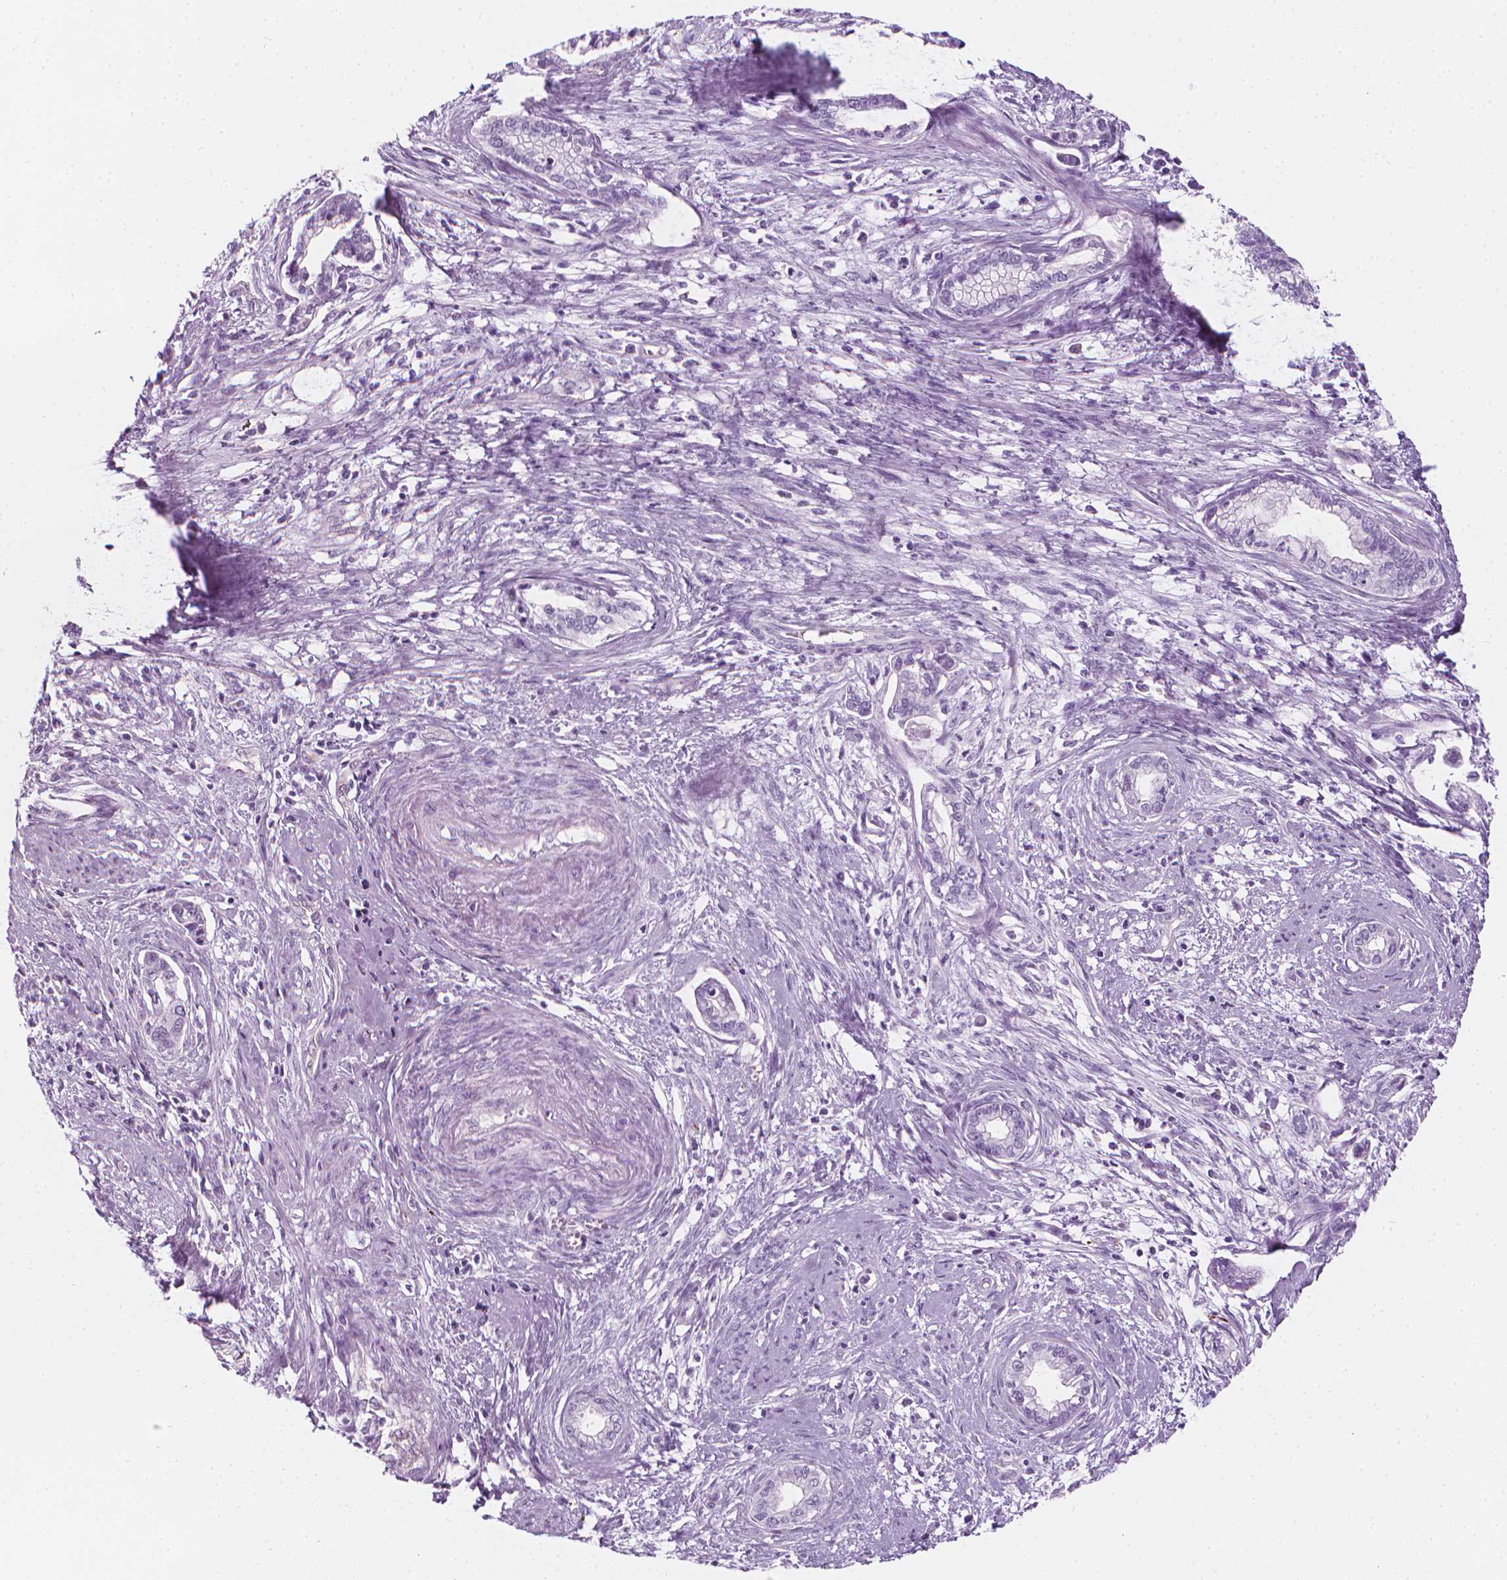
{"staining": {"intensity": "negative", "quantity": "none", "location": "none"}, "tissue": "cervical cancer", "cell_type": "Tumor cells", "image_type": "cancer", "snomed": [{"axis": "morphology", "description": "Adenocarcinoma, NOS"}, {"axis": "topography", "description": "Cervix"}], "caption": "High magnification brightfield microscopy of cervical adenocarcinoma stained with DAB (3,3'-diaminobenzidine) (brown) and counterstained with hematoxylin (blue): tumor cells show no significant expression.", "gene": "SCG3", "patient": {"sex": "female", "age": 62}}